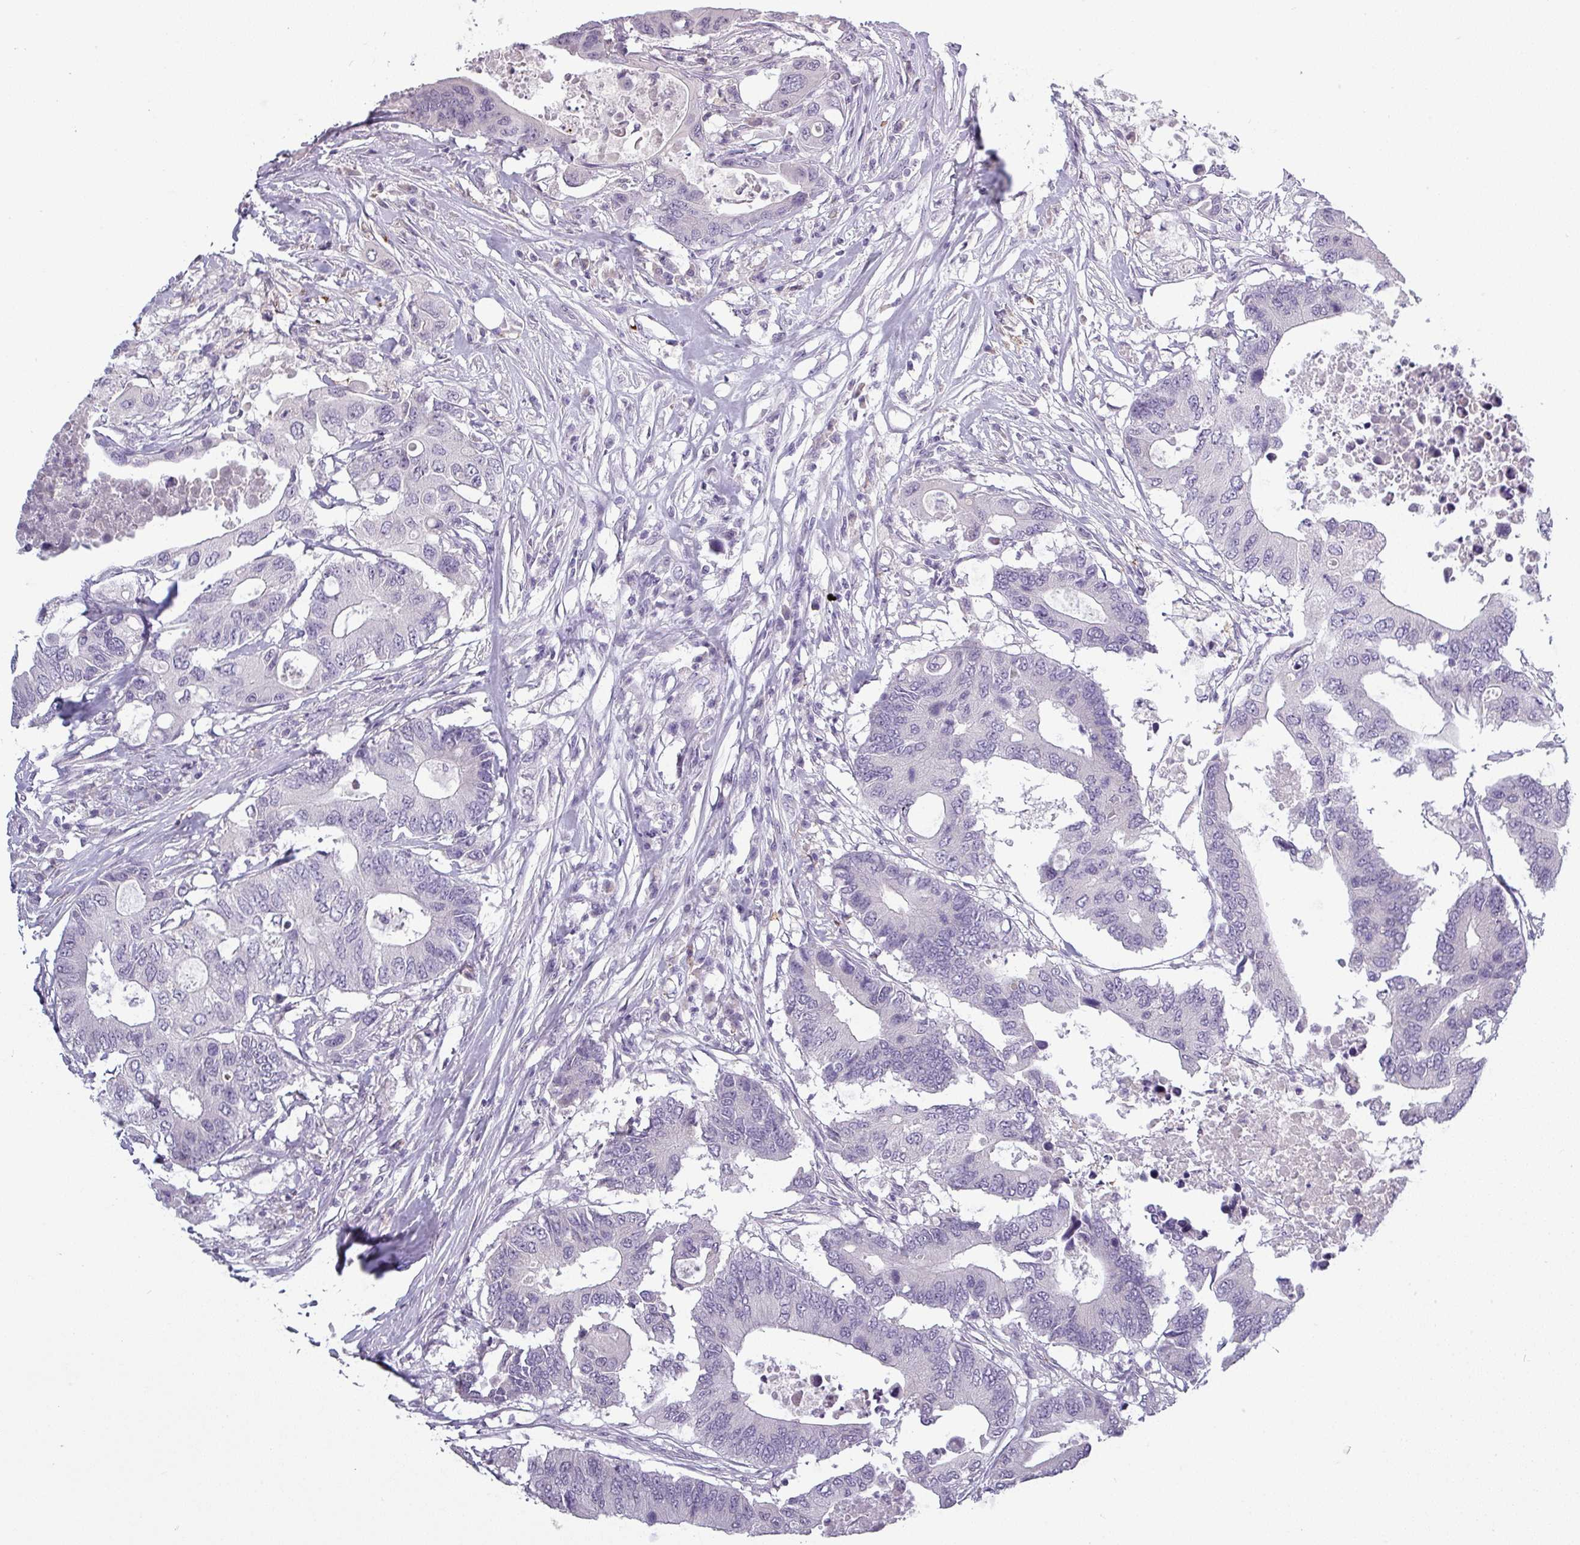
{"staining": {"intensity": "negative", "quantity": "none", "location": "none"}, "tissue": "colorectal cancer", "cell_type": "Tumor cells", "image_type": "cancer", "snomed": [{"axis": "morphology", "description": "Adenocarcinoma, NOS"}, {"axis": "topography", "description": "Colon"}], "caption": "The IHC photomicrograph has no significant positivity in tumor cells of colorectal cancer (adenocarcinoma) tissue. The staining was performed using DAB (3,3'-diaminobenzidine) to visualize the protein expression in brown, while the nuclei were stained in blue with hematoxylin (Magnification: 20x).", "gene": "SLC26A9", "patient": {"sex": "male", "age": 71}}